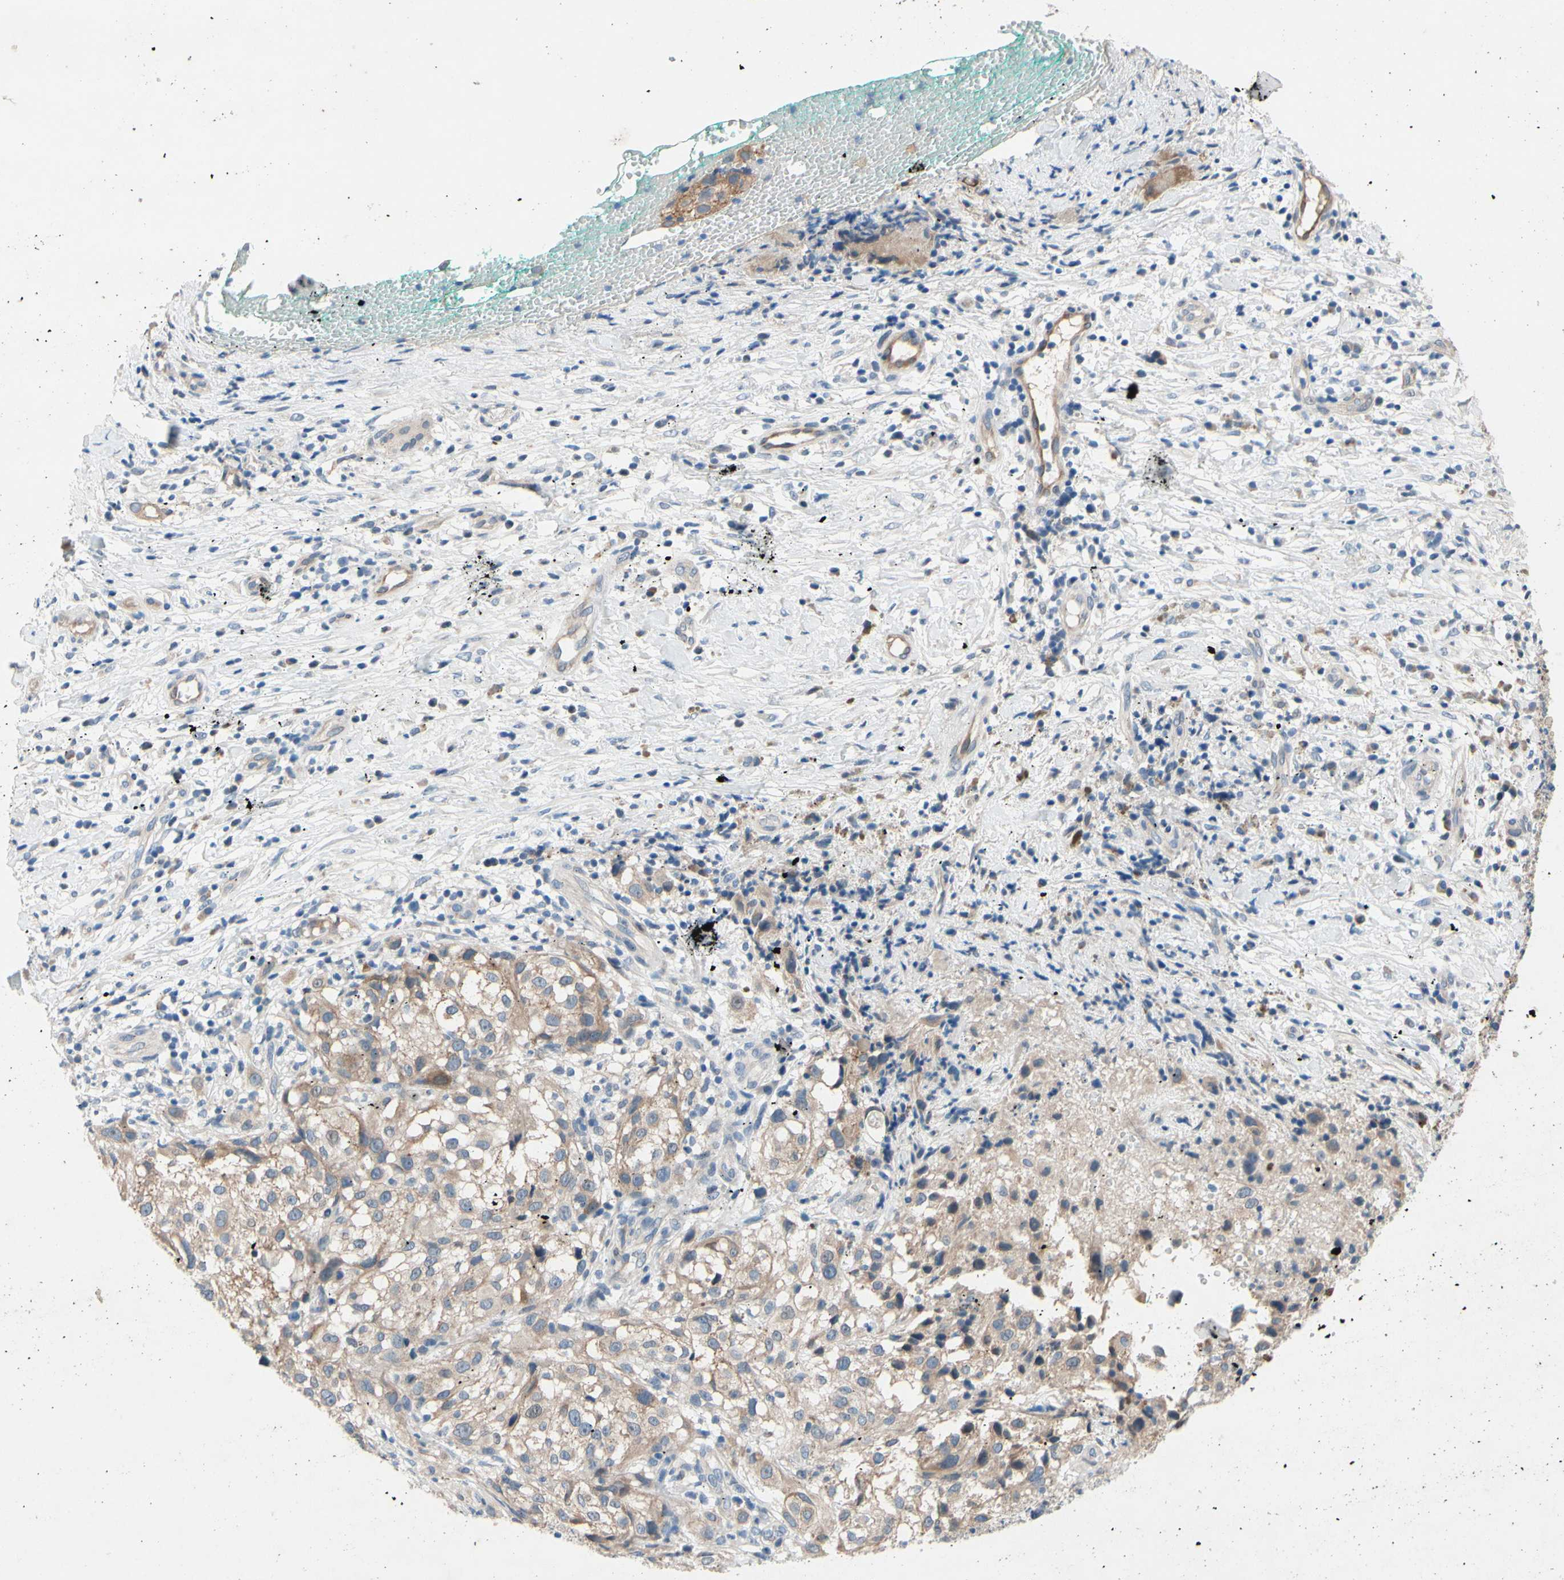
{"staining": {"intensity": "weak", "quantity": ">75%", "location": "cytoplasmic/membranous"}, "tissue": "melanoma", "cell_type": "Tumor cells", "image_type": "cancer", "snomed": [{"axis": "morphology", "description": "Necrosis, NOS"}, {"axis": "morphology", "description": "Malignant melanoma, NOS"}, {"axis": "topography", "description": "Skin"}], "caption": "A low amount of weak cytoplasmic/membranous expression is seen in approximately >75% of tumor cells in malignant melanoma tissue.", "gene": "PRXL2A", "patient": {"sex": "female", "age": 87}}